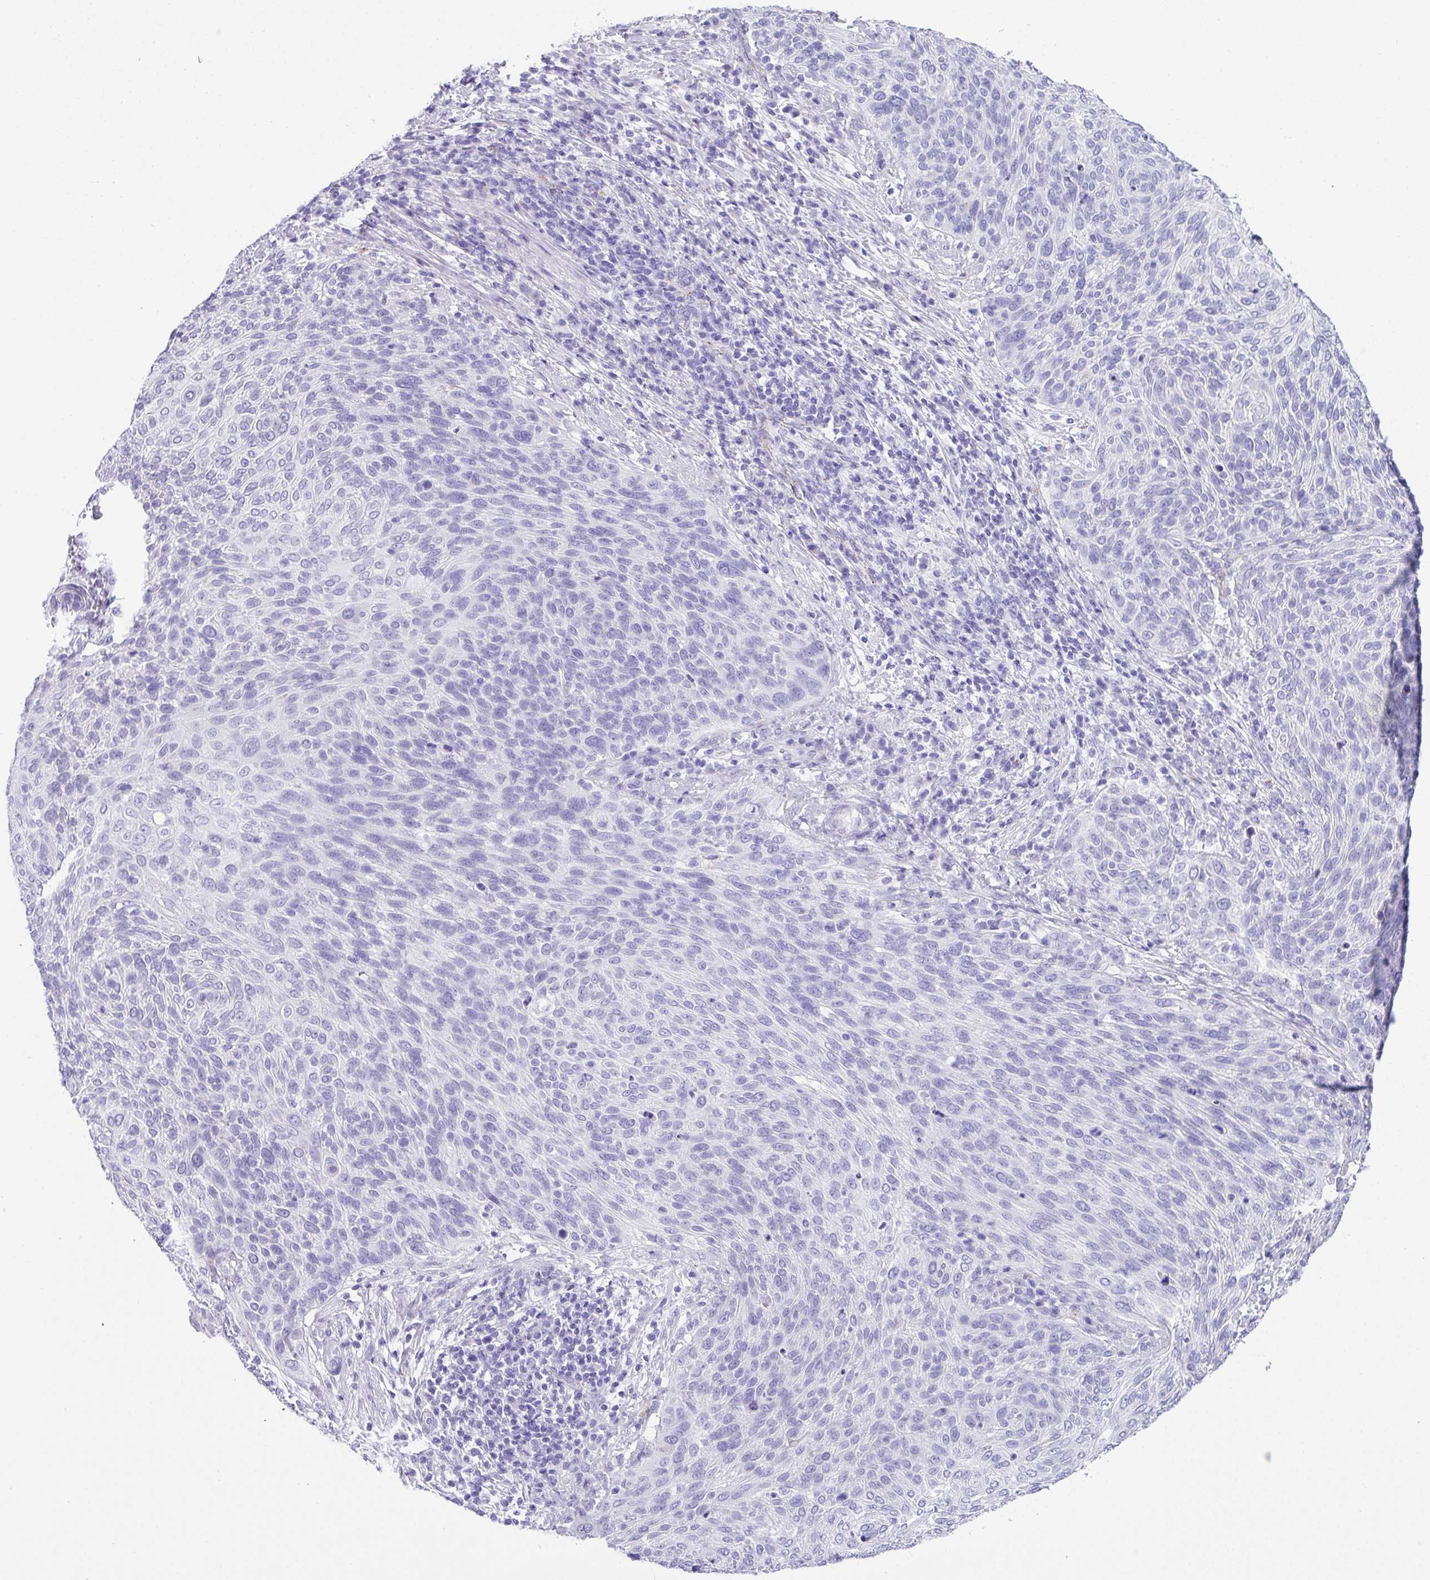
{"staining": {"intensity": "negative", "quantity": "none", "location": "none"}, "tissue": "cervical cancer", "cell_type": "Tumor cells", "image_type": "cancer", "snomed": [{"axis": "morphology", "description": "Squamous cell carcinoma, NOS"}, {"axis": "topography", "description": "Cervix"}], "caption": "Cervical cancer (squamous cell carcinoma) was stained to show a protein in brown. There is no significant expression in tumor cells.", "gene": "ZG16", "patient": {"sex": "female", "age": 31}}